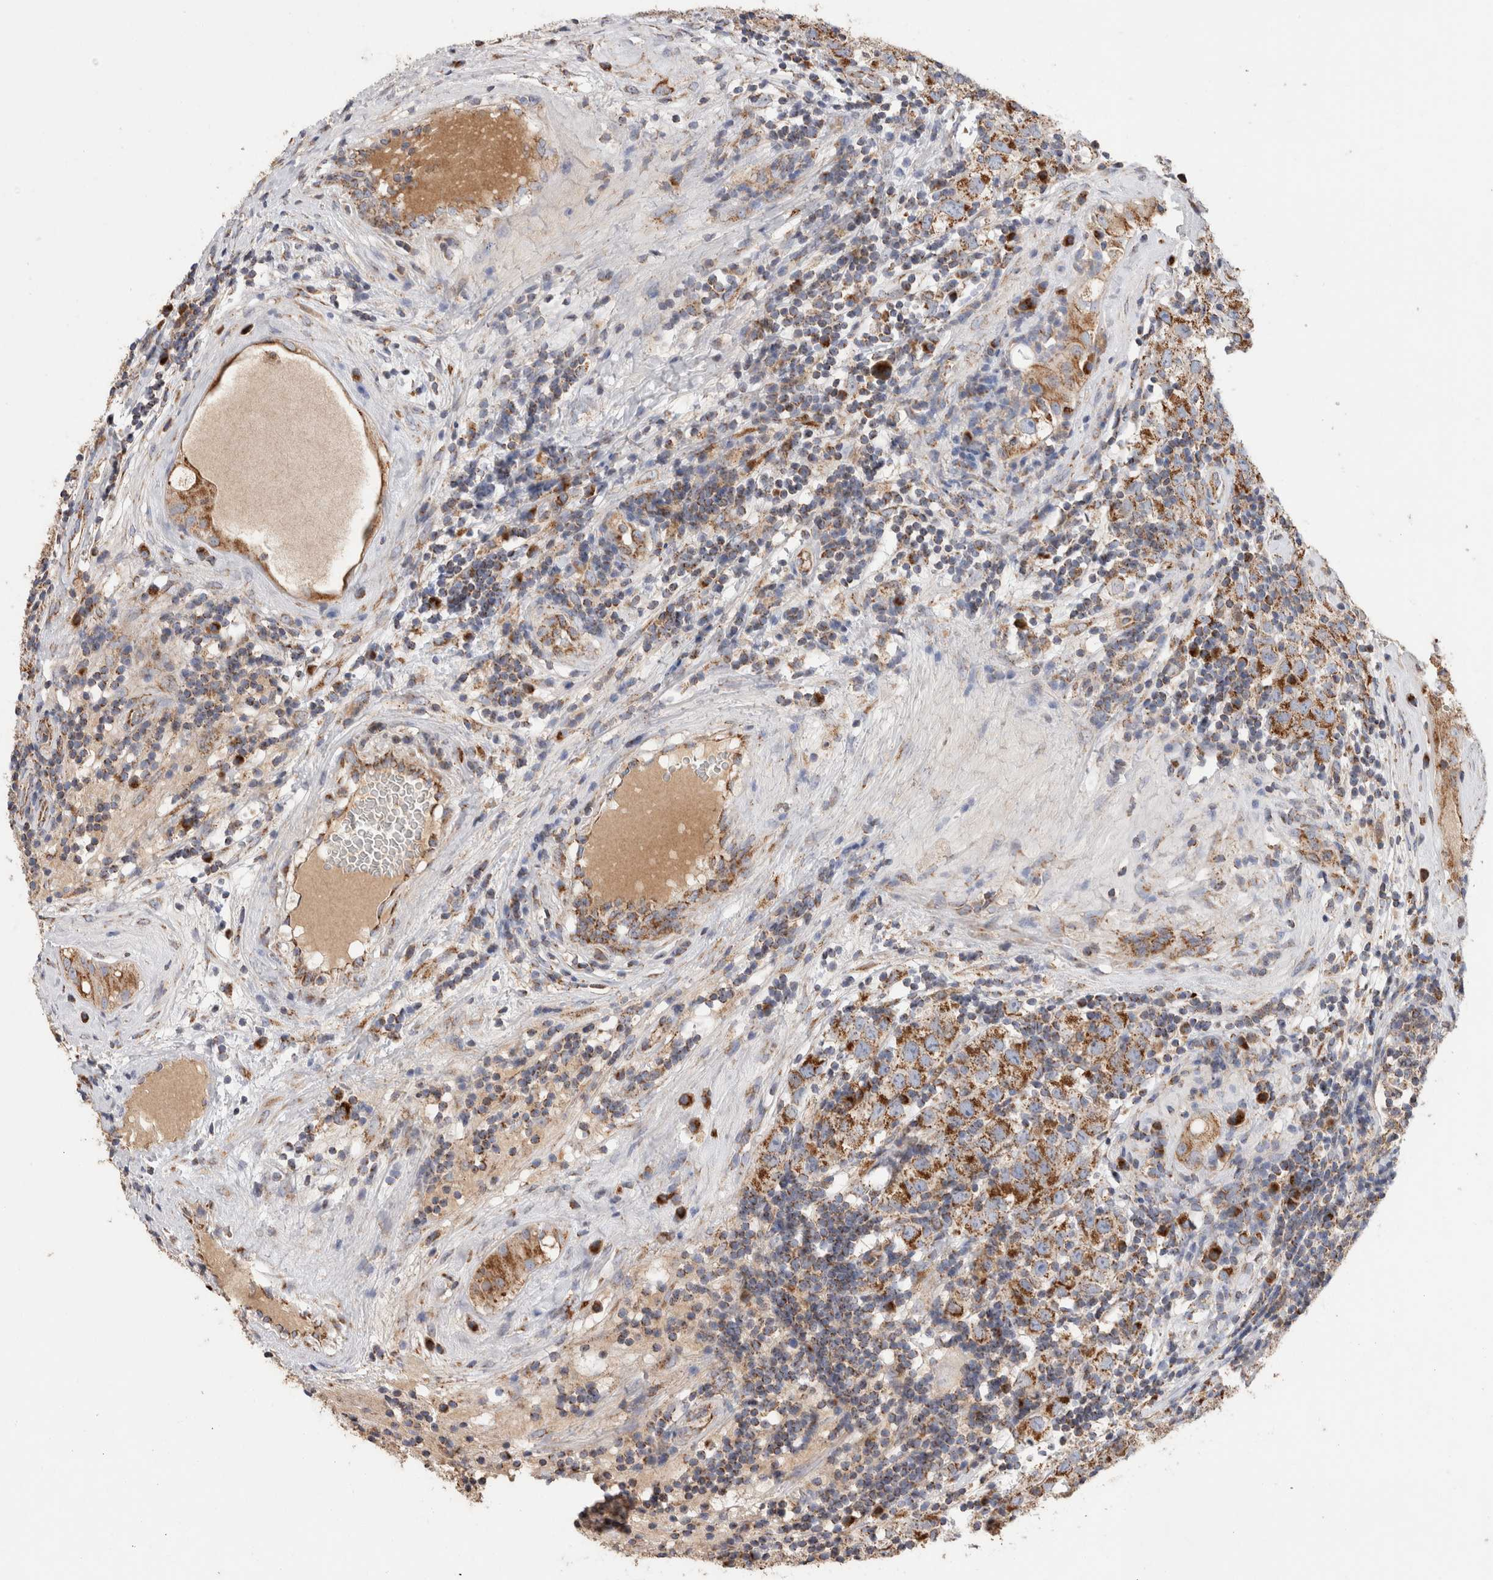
{"staining": {"intensity": "moderate", "quantity": ">75%", "location": "cytoplasmic/membranous"}, "tissue": "testis cancer", "cell_type": "Tumor cells", "image_type": "cancer", "snomed": [{"axis": "morphology", "description": "Seminoma, NOS"}, {"axis": "morphology", "description": "Carcinoma, Embryonal, NOS"}, {"axis": "topography", "description": "Testis"}], "caption": "Immunohistochemistry (IHC) photomicrograph of neoplastic tissue: testis seminoma stained using immunohistochemistry displays medium levels of moderate protein expression localized specifically in the cytoplasmic/membranous of tumor cells, appearing as a cytoplasmic/membranous brown color.", "gene": "IARS2", "patient": {"sex": "male", "age": 28}}